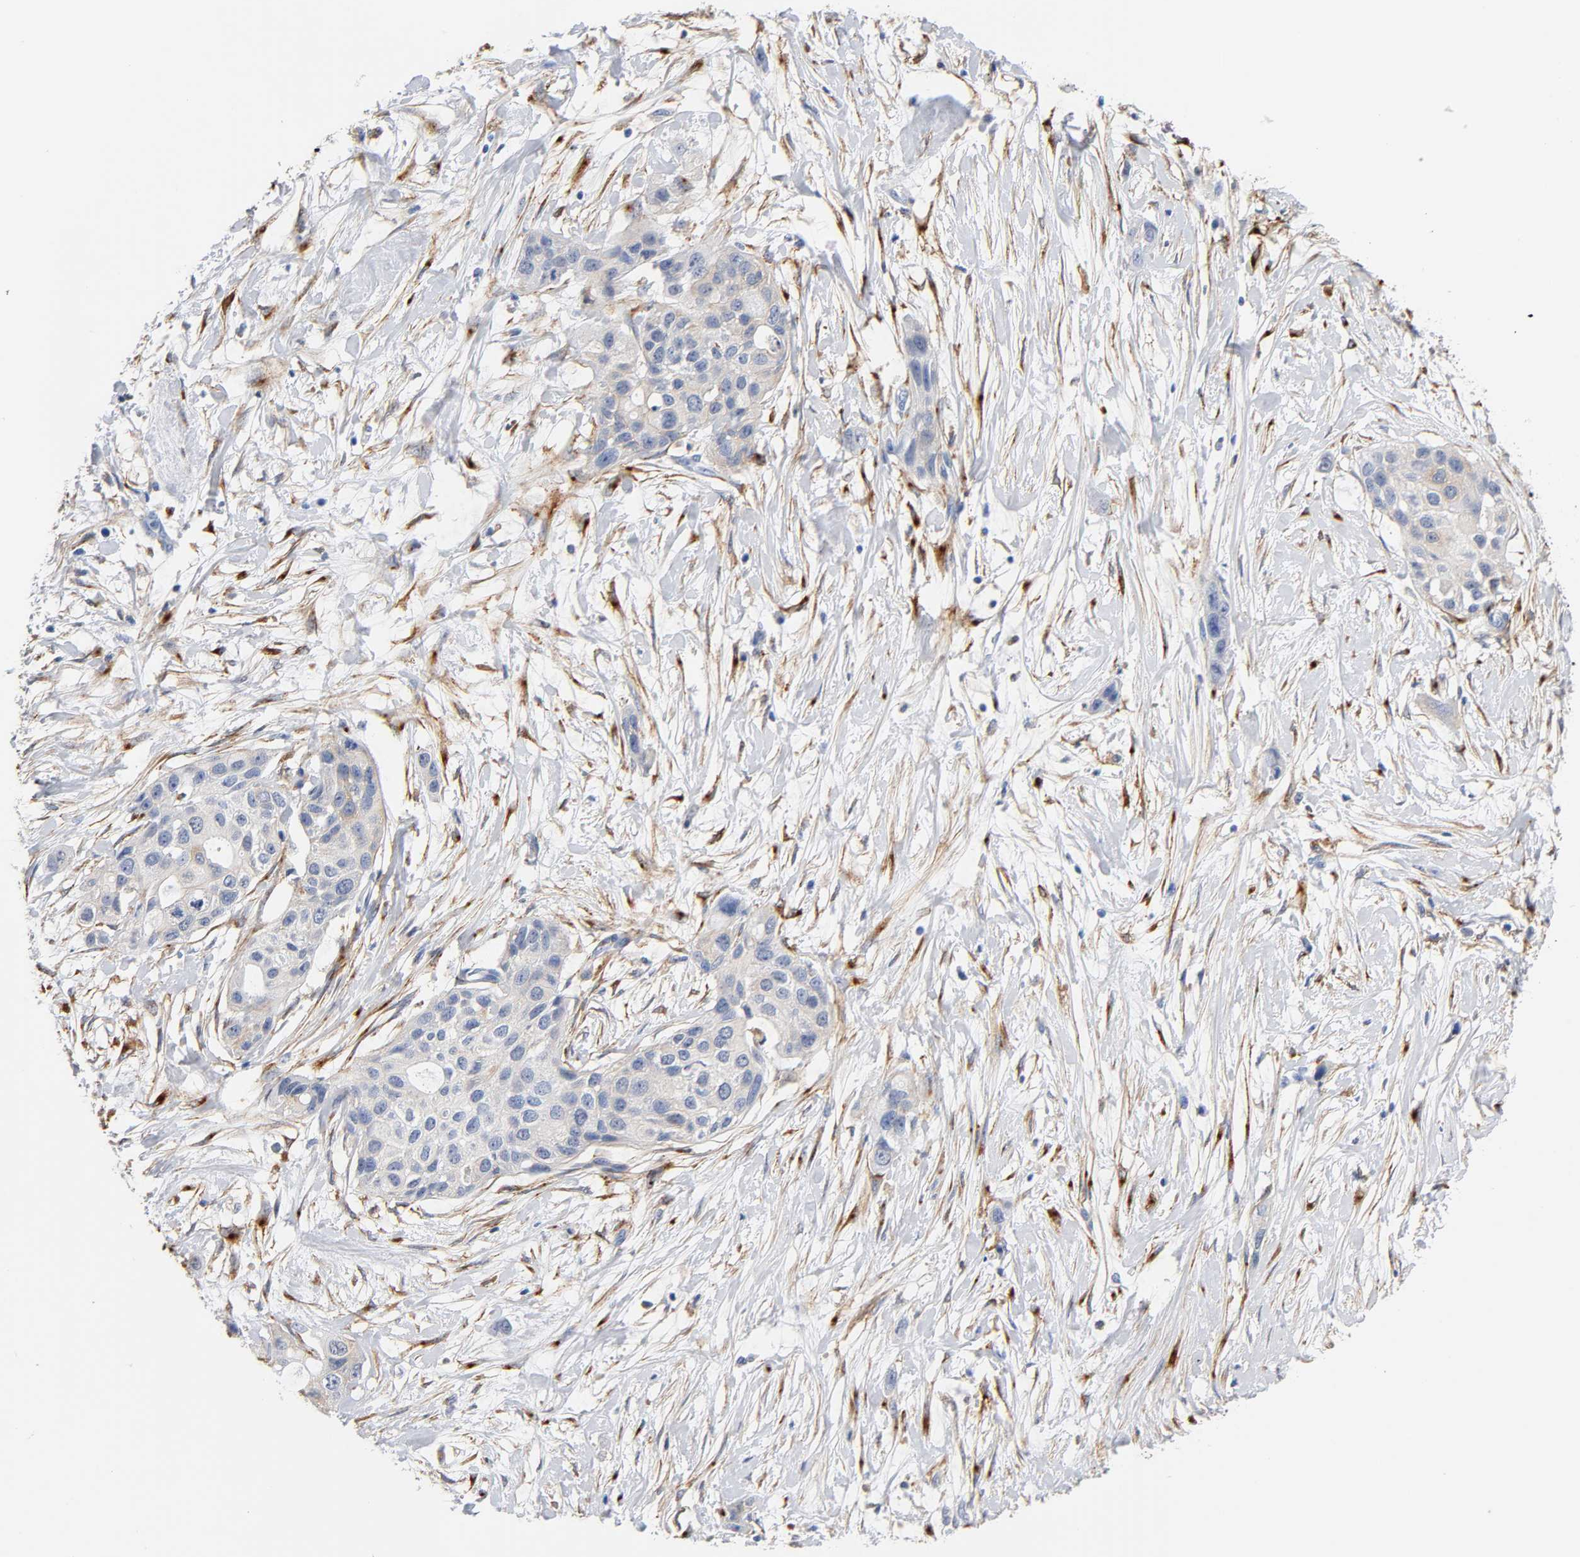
{"staining": {"intensity": "negative", "quantity": "none", "location": "none"}, "tissue": "pancreatic cancer", "cell_type": "Tumor cells", "image_type": "cancer", "snomed": [{"axis": "morphology", "description": "Adenocarcinoma, NOS"}, {"axis": "topography", "description": "Pancreas"}], "caption": "Immunohistochemistry of human adenocarcinoma (pancreatic) exhibits no positivity in tumor cells.", "gene": "LRP1", "patient": {"sex": "female", "age": 60}}